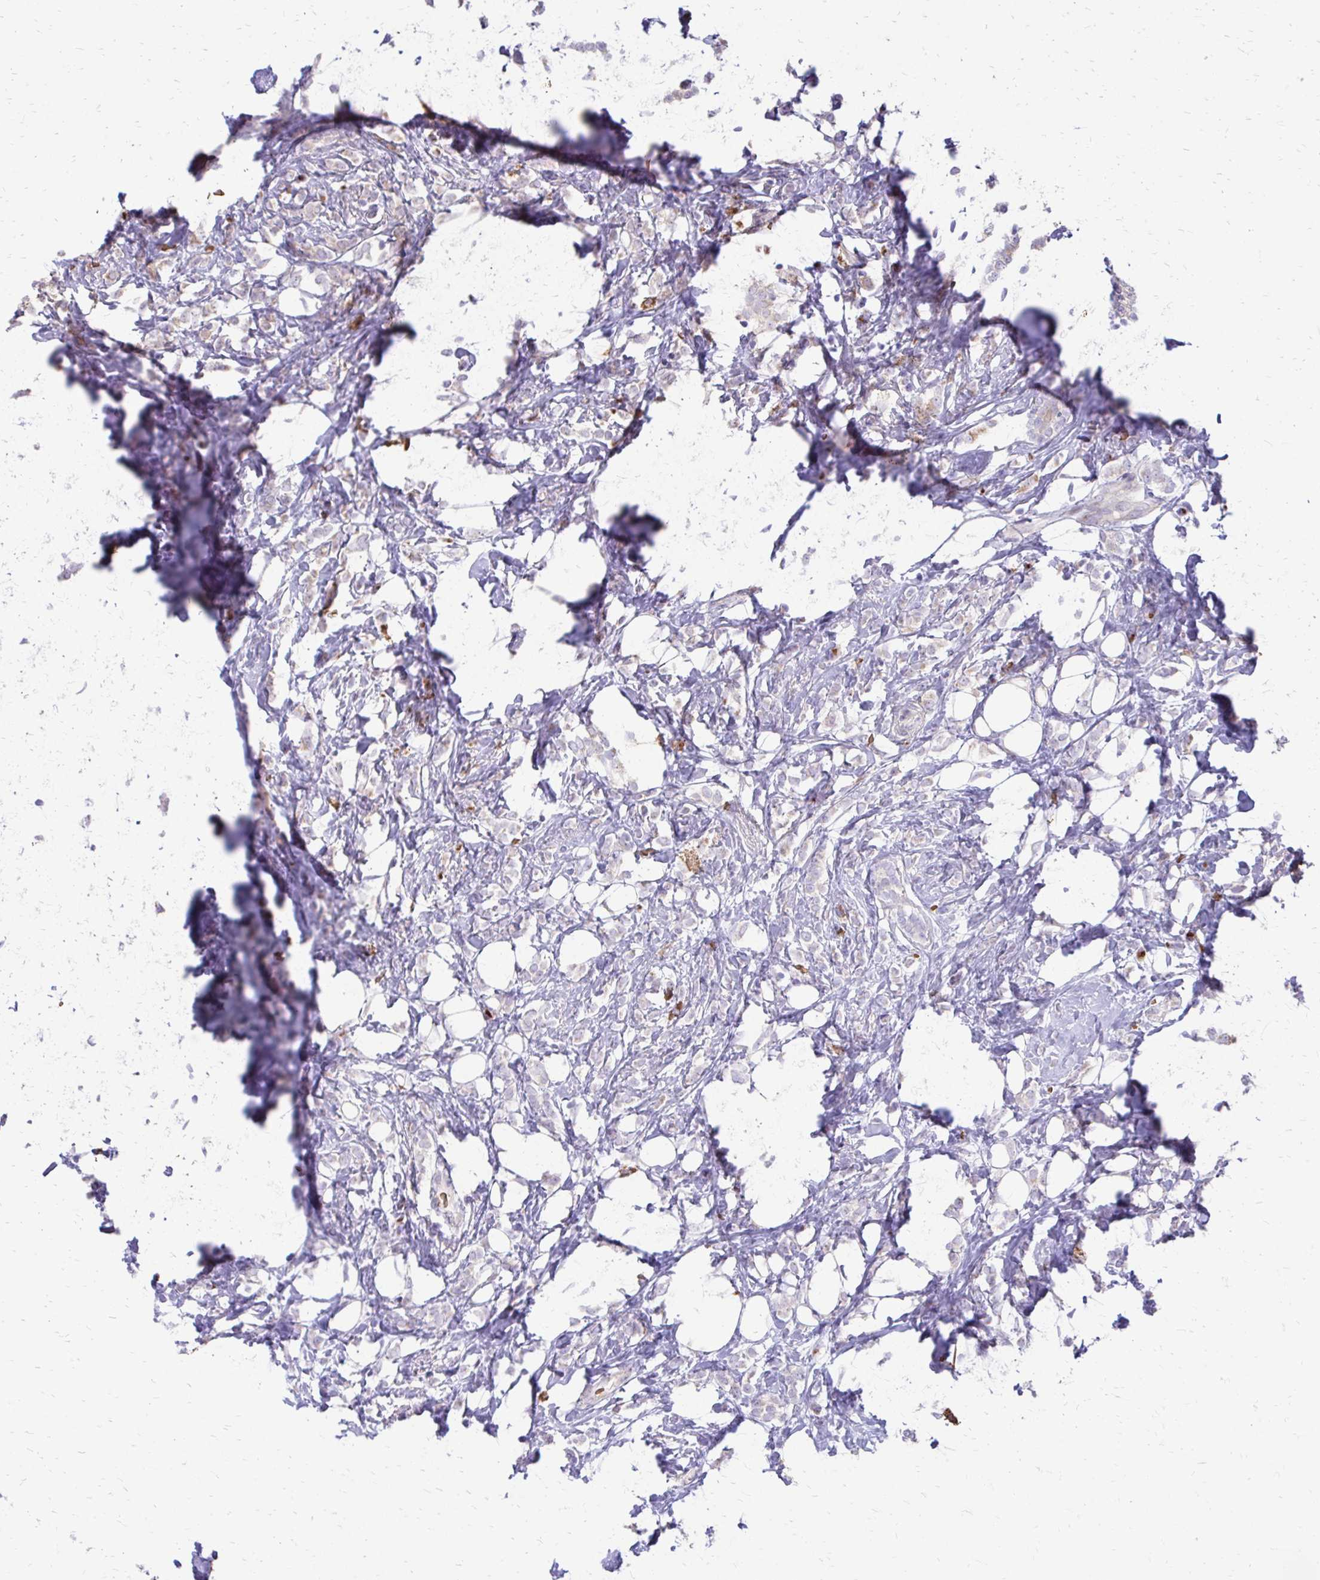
{"staining": {"intensity": "negative", "quantity": "none", "location": "none"}, "tissue": "breast cancer", "cell_type": "Tumor cells", "image_type": "cancer", "snomed": [{"axis": "morphology", "description": "Lobular carcinoma"}, {"axis": "topography", "description": "Breast"}], "caption": "A micrograph of lobular carcinoma (breast) stained for a protein displays no brown staining in tumor cells. (Immunohistochemistry (ihc), brightfield microscopy, high magnification).", "gene": "FUNDC2", "patient": {"sex": "female", "age": 49}}